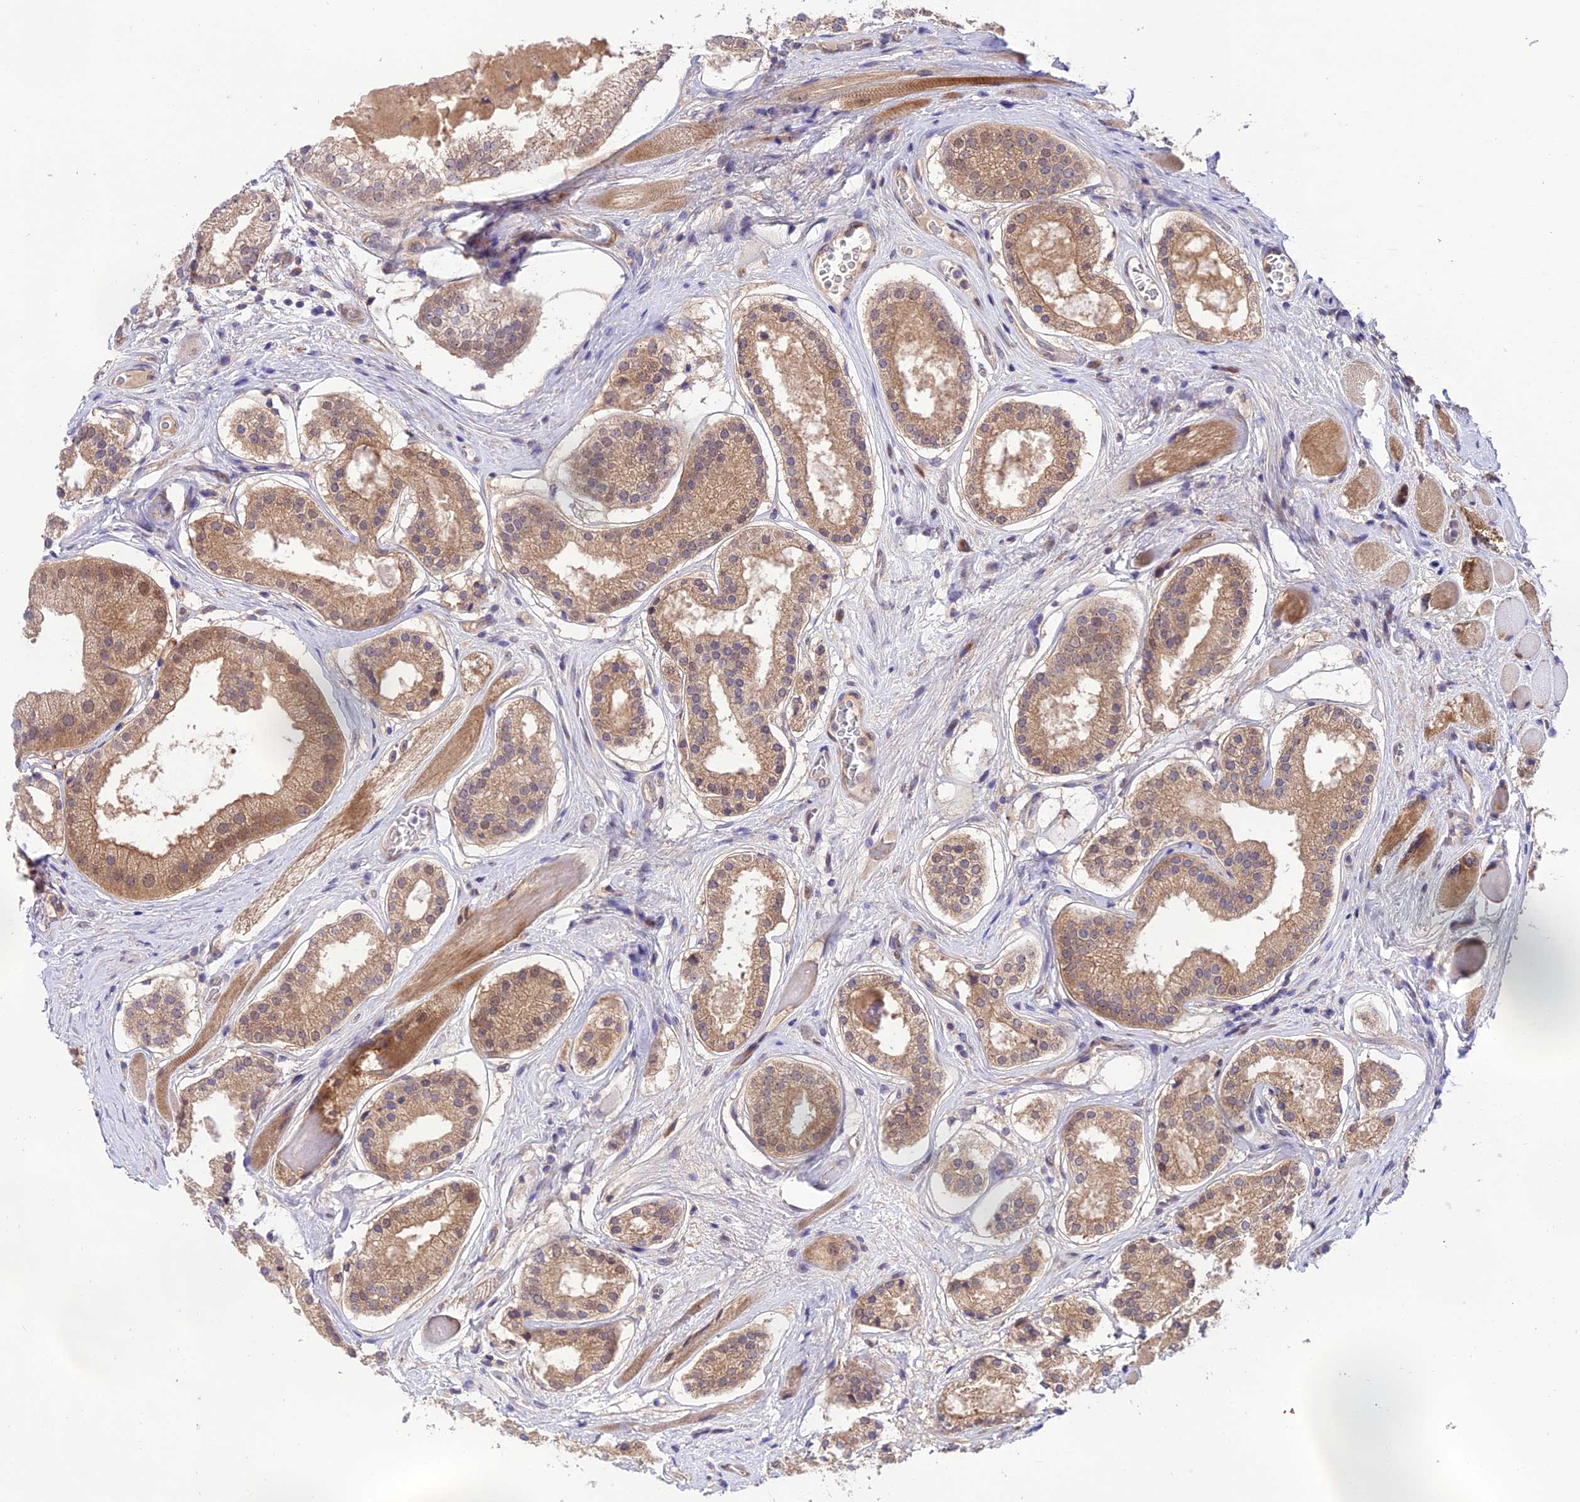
{"staining": {"intensity": "moderate", "quantity": ">75%", "location": "cytoplasmic/membranous,nuclear"}, "tissue": "prostate cancer", "cell_type": "Tumor cells", "image_type": "cancer", "snomed": [{"axis": "morphology", "description": "Adenocarcinoma, High grade"}, {"axis": "topography", "description": "Prostate"}], "caption": "The photomicrograph exhibits immunohistochemical staining of high-grade adenocarcinoma (prostate). There is moderate cytoplasmic/membranous and nuclear staining is appreciated in approximately >75% of tumor cells.", "gene": "TRIM40", "patient": {"sex": "male", "age": 67}}